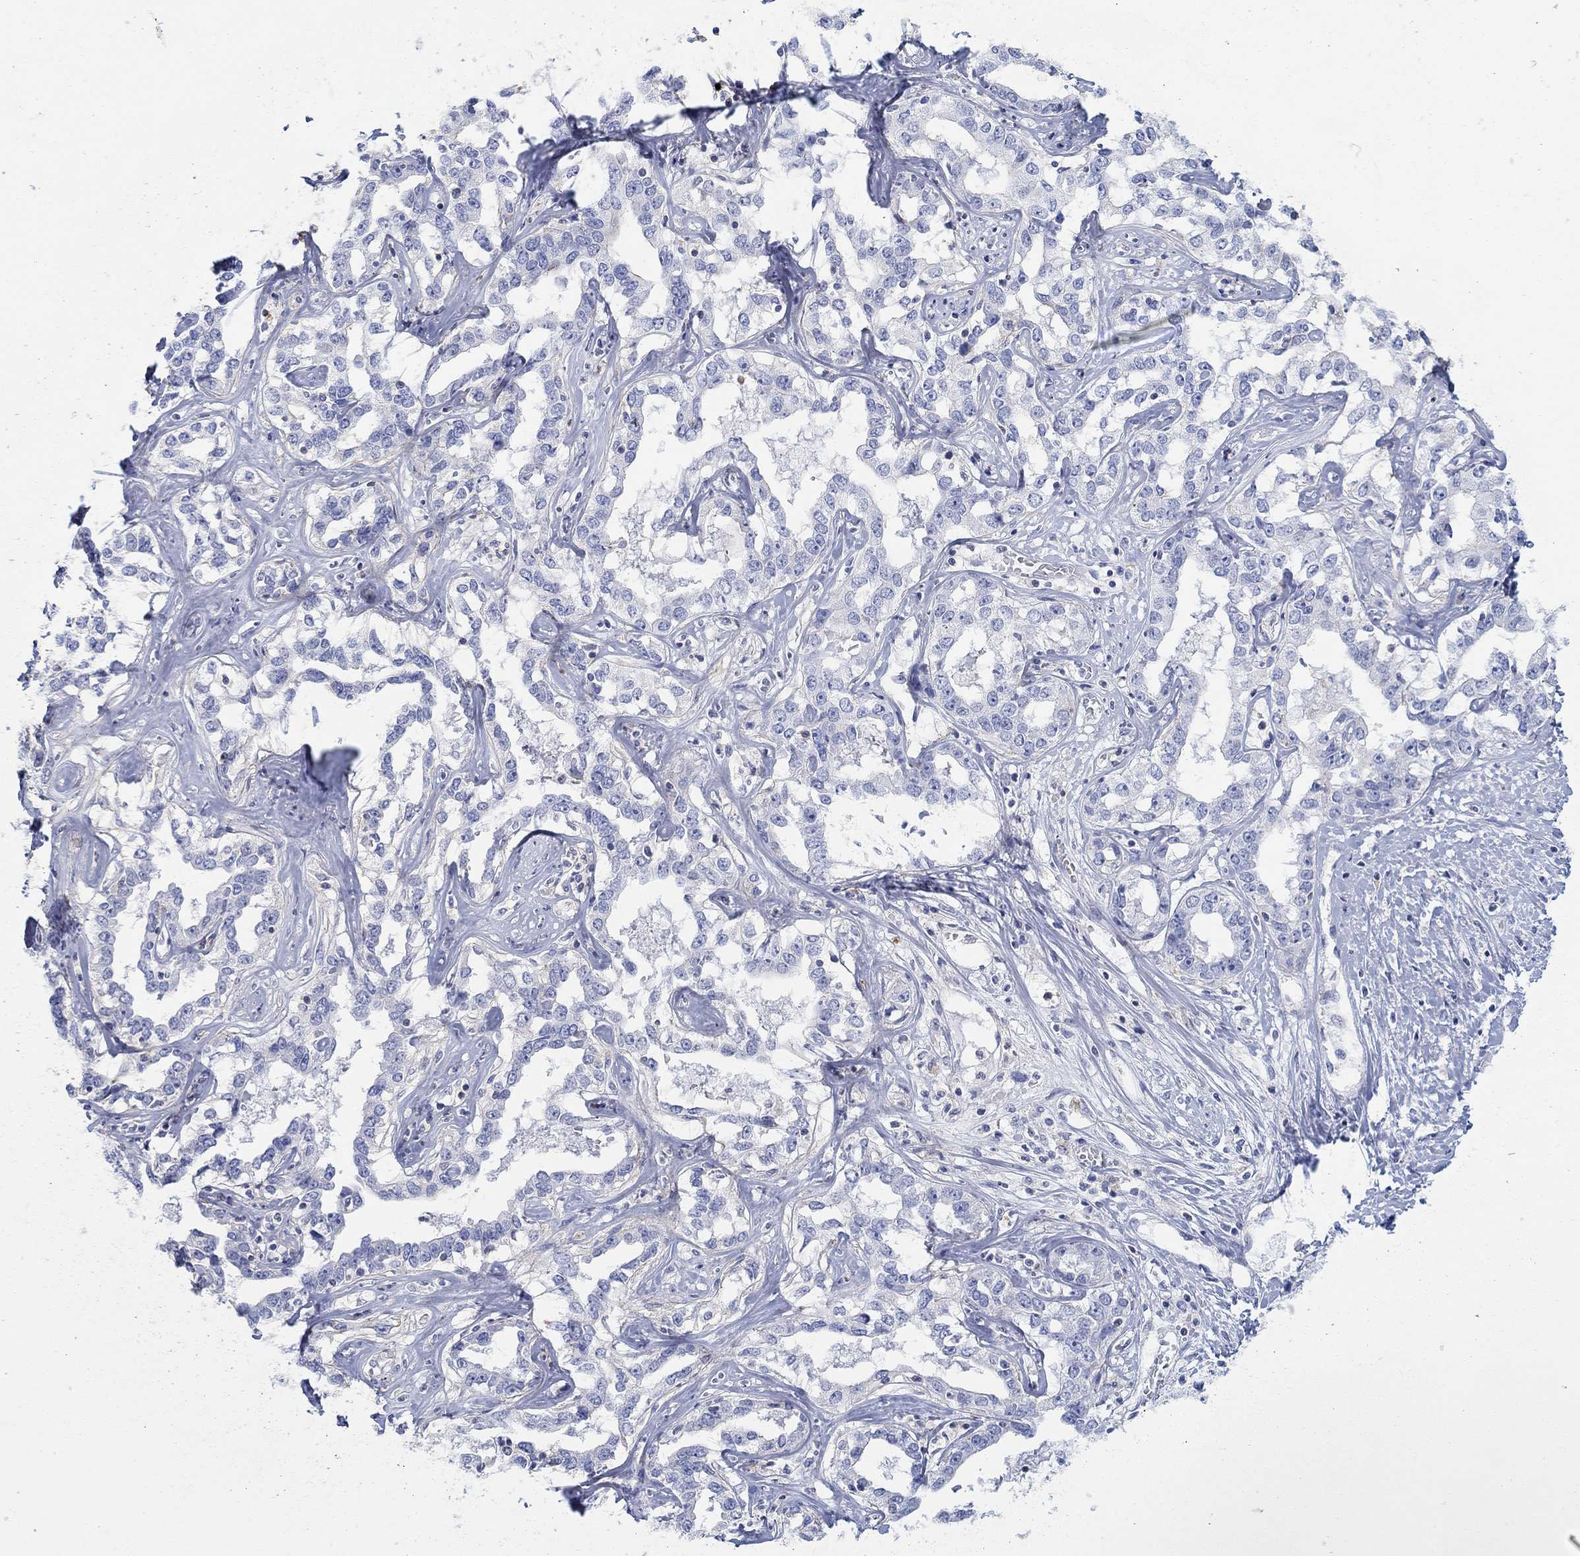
{"staining": {"intensity": "negative", "quantity": "none", "location": "none"}, "tissue": "liver cancer", "cell_type": "Tumor cells", "image_type": "cancer", "snomed": [{"axis": "morphology", "description": "Cholangiocarcinoma"}, {"axis": "topography", "description": "Liver"}], "caption": "Immunohistochemistry photomicrograph of human cholangiocarcinoma (liver) stained for a protein (brown), which reveals no staining in tumor cells.", "gene": "PPIL6", "patient": {"sex": "male", "age": 59}}